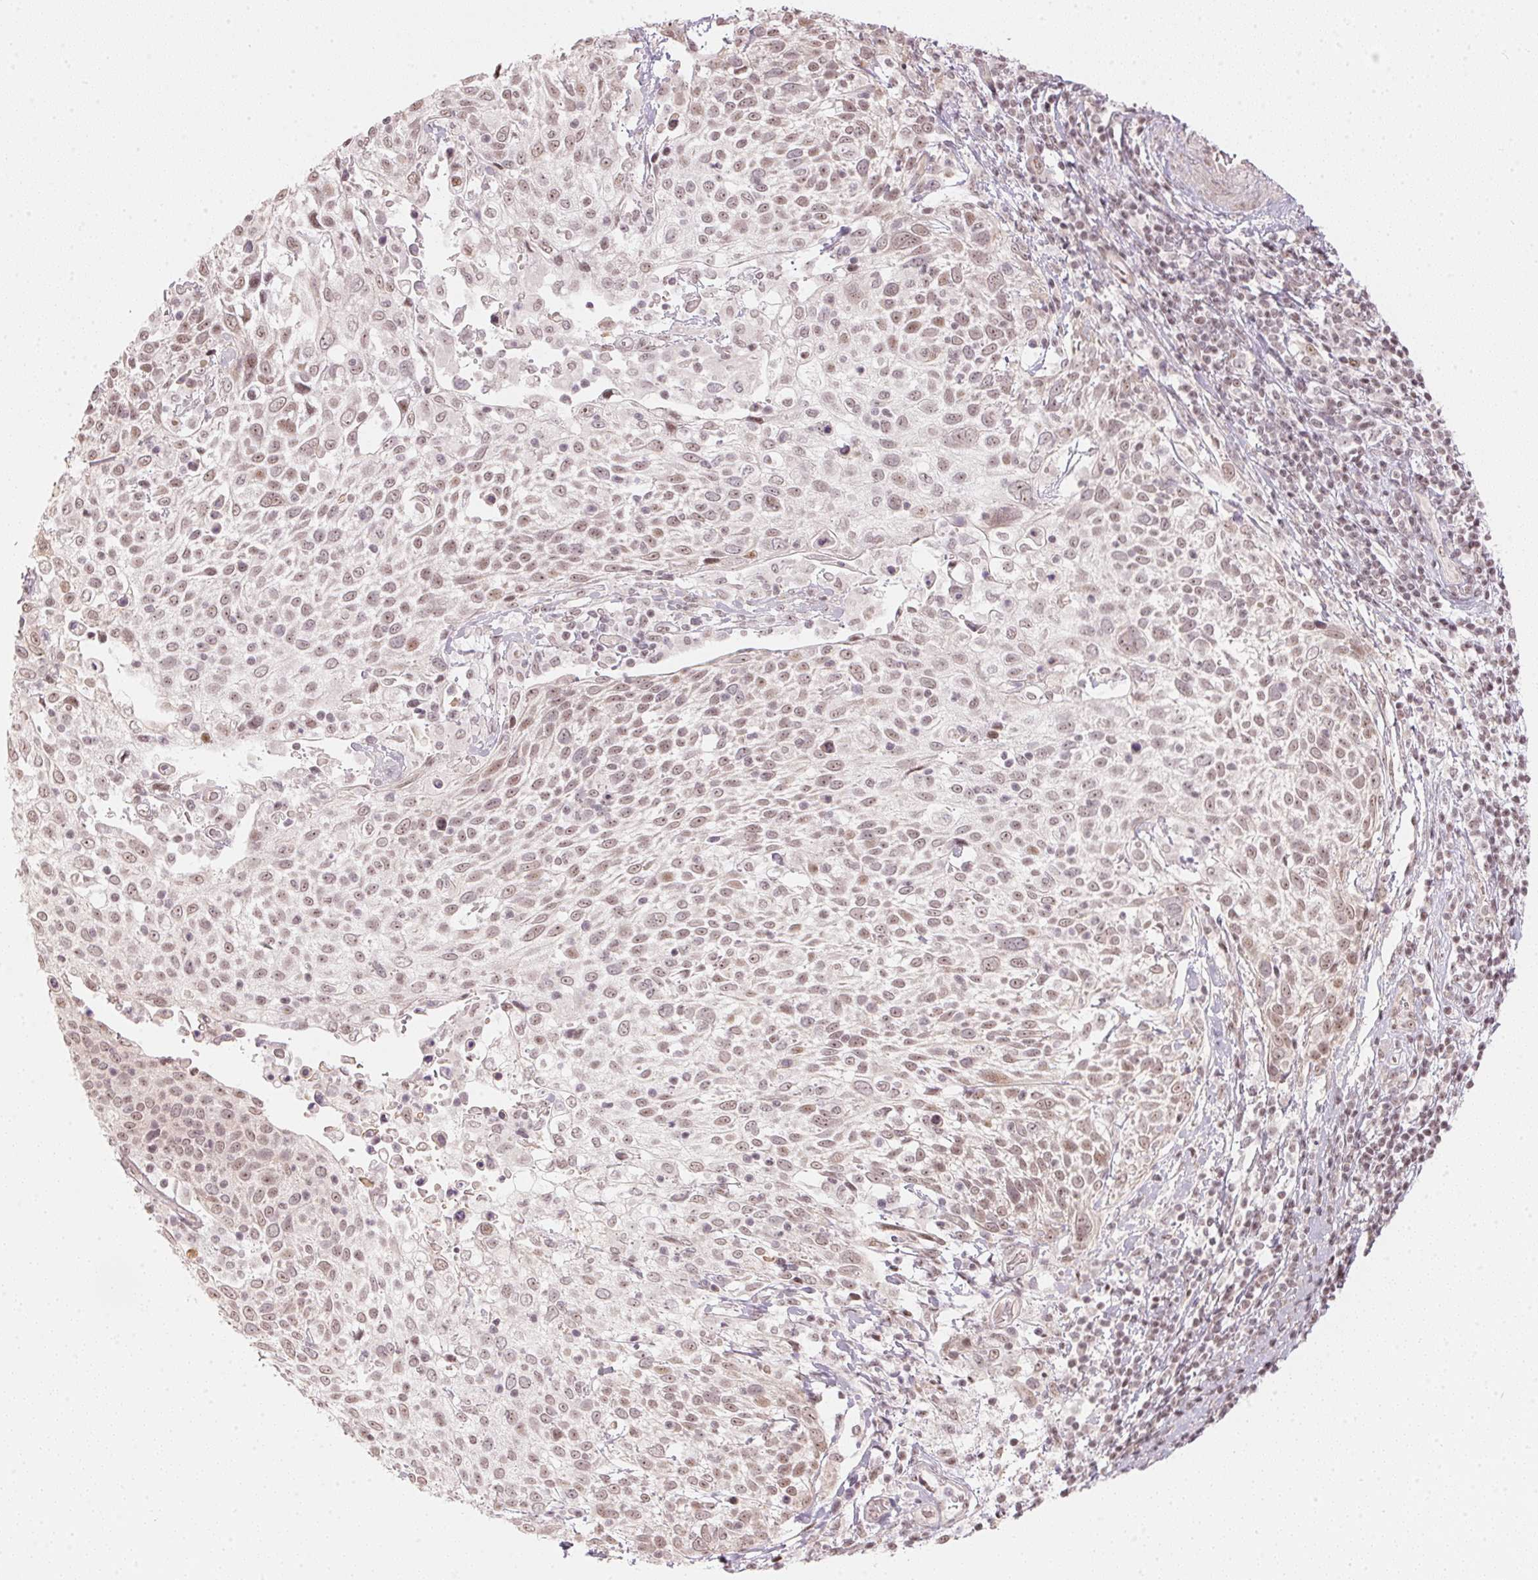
{"staining": {"intensity": "weak", "quantity": ">75%", "location": "nuclear"}, "tissue": "cervical cancer", "cell_type": "Tumor cells", "image_type": "cancer", "snomed": [{"axis": "morphology", "description": "Squamous cell carcinoma, NOS"}, {"axis": "topography", "description": "Cervix"}], "caption": "This is a micrograph of IHC staining of squamous cell carcinoma (cervical), which shows weak expression in the nuclear of tumor cells.", "gene": "KAT6A", "patient": {"sex": "female", "age": 61}}